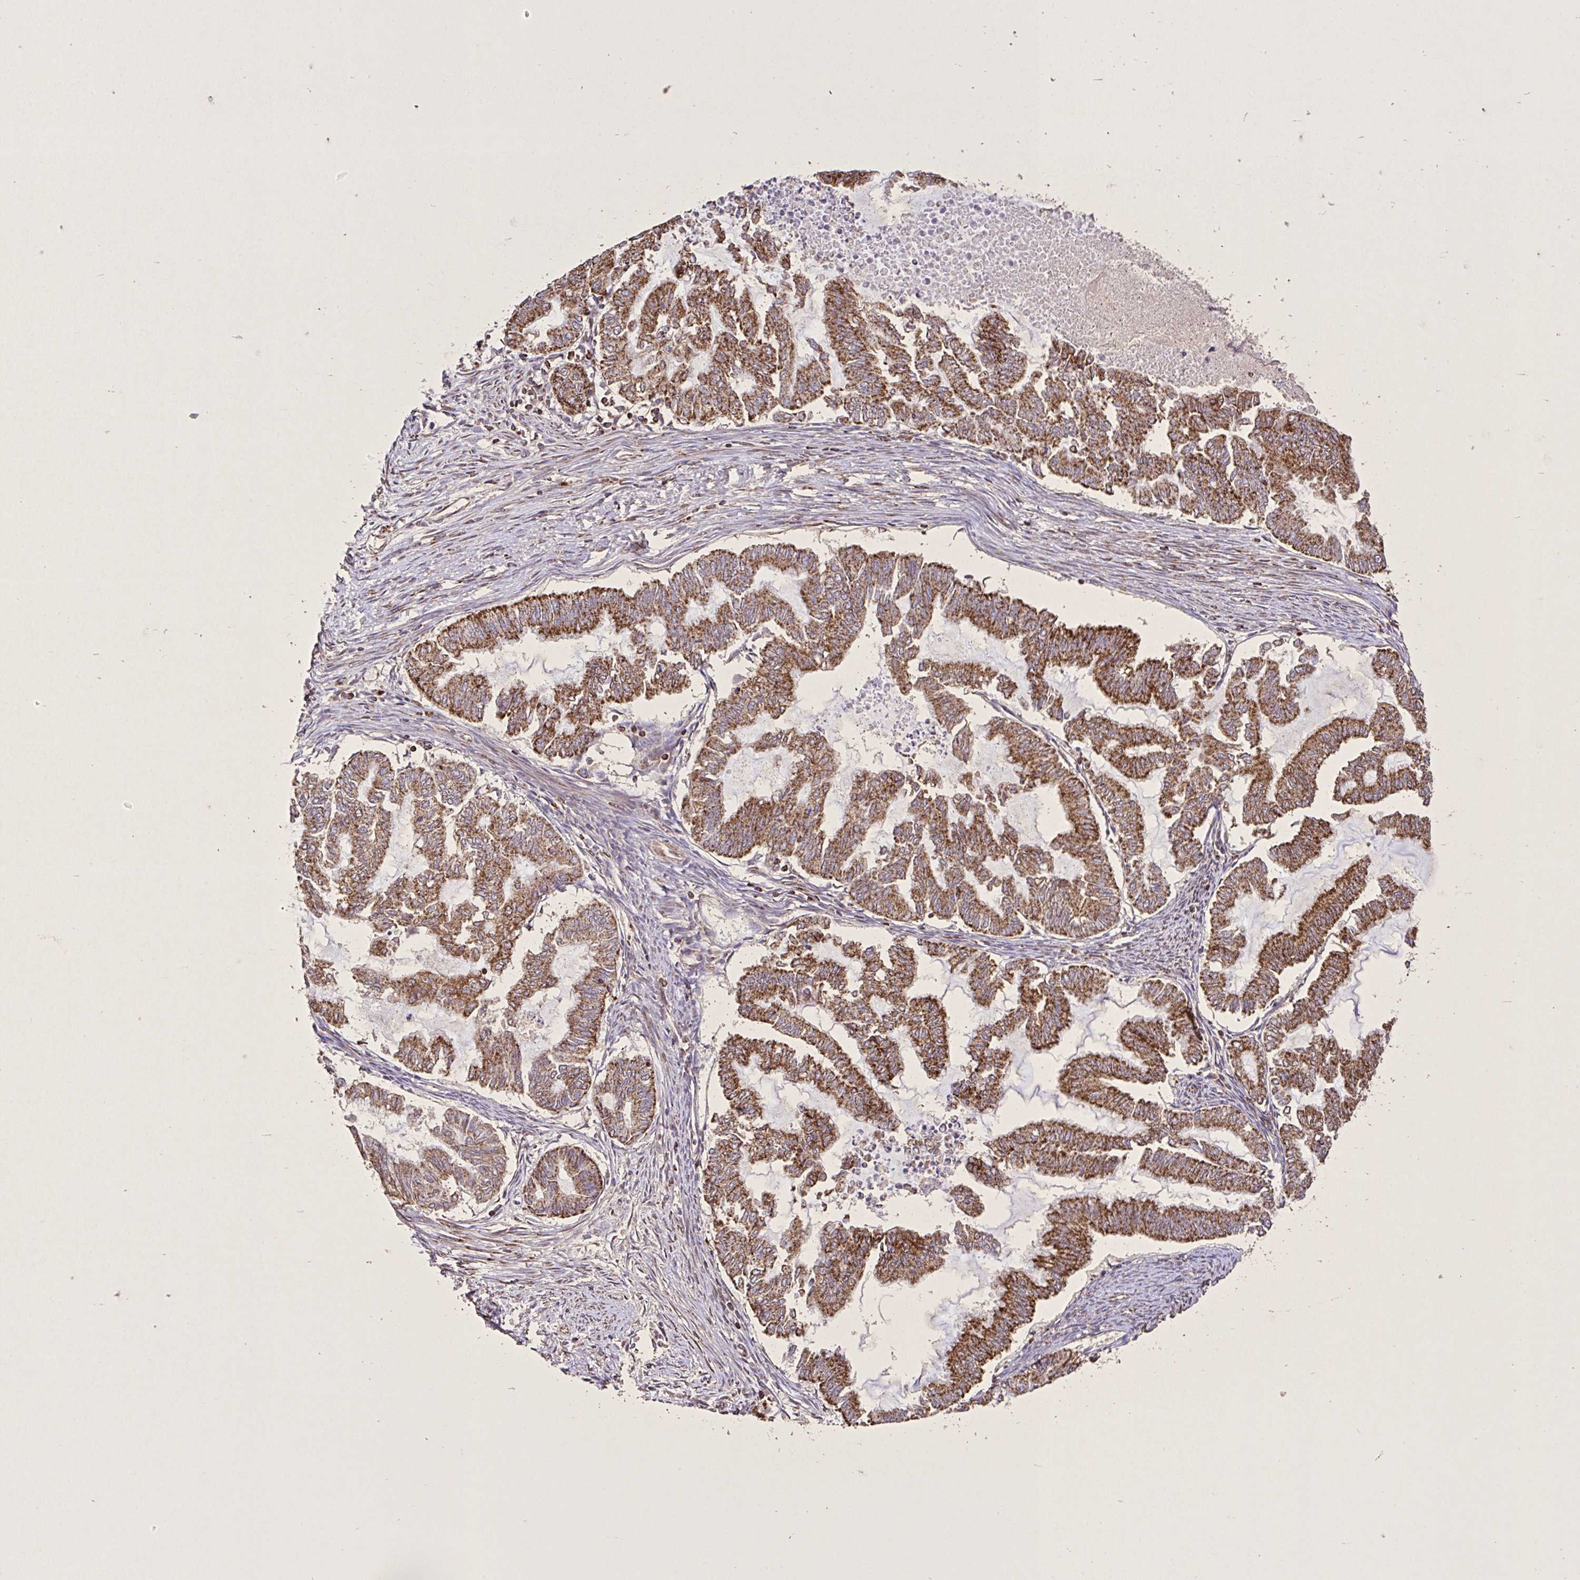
{"staining": {"intensity": "moderate", "quantity": ">75%", "location": "cytoplasmic/membranous"}, "tissue": "endometrial cancer", "cell_type": "Tumor cells", "image_type": "cancer", "snomed": [{"axis": "morphology", "description": "Adenocarcinoma, NOS"}, {"axis": "topography", "description": "Endometrium"}], "caption": "This histopathology image shows immunohistochemistry (IHC) staining of endometrial adenocarcinoma, with medium moderate cytoplasmic/membranous positivity in approximately >75% of tumor cells.", "gene": "AGK", "patient": {"sex": "female", "age": 79}}